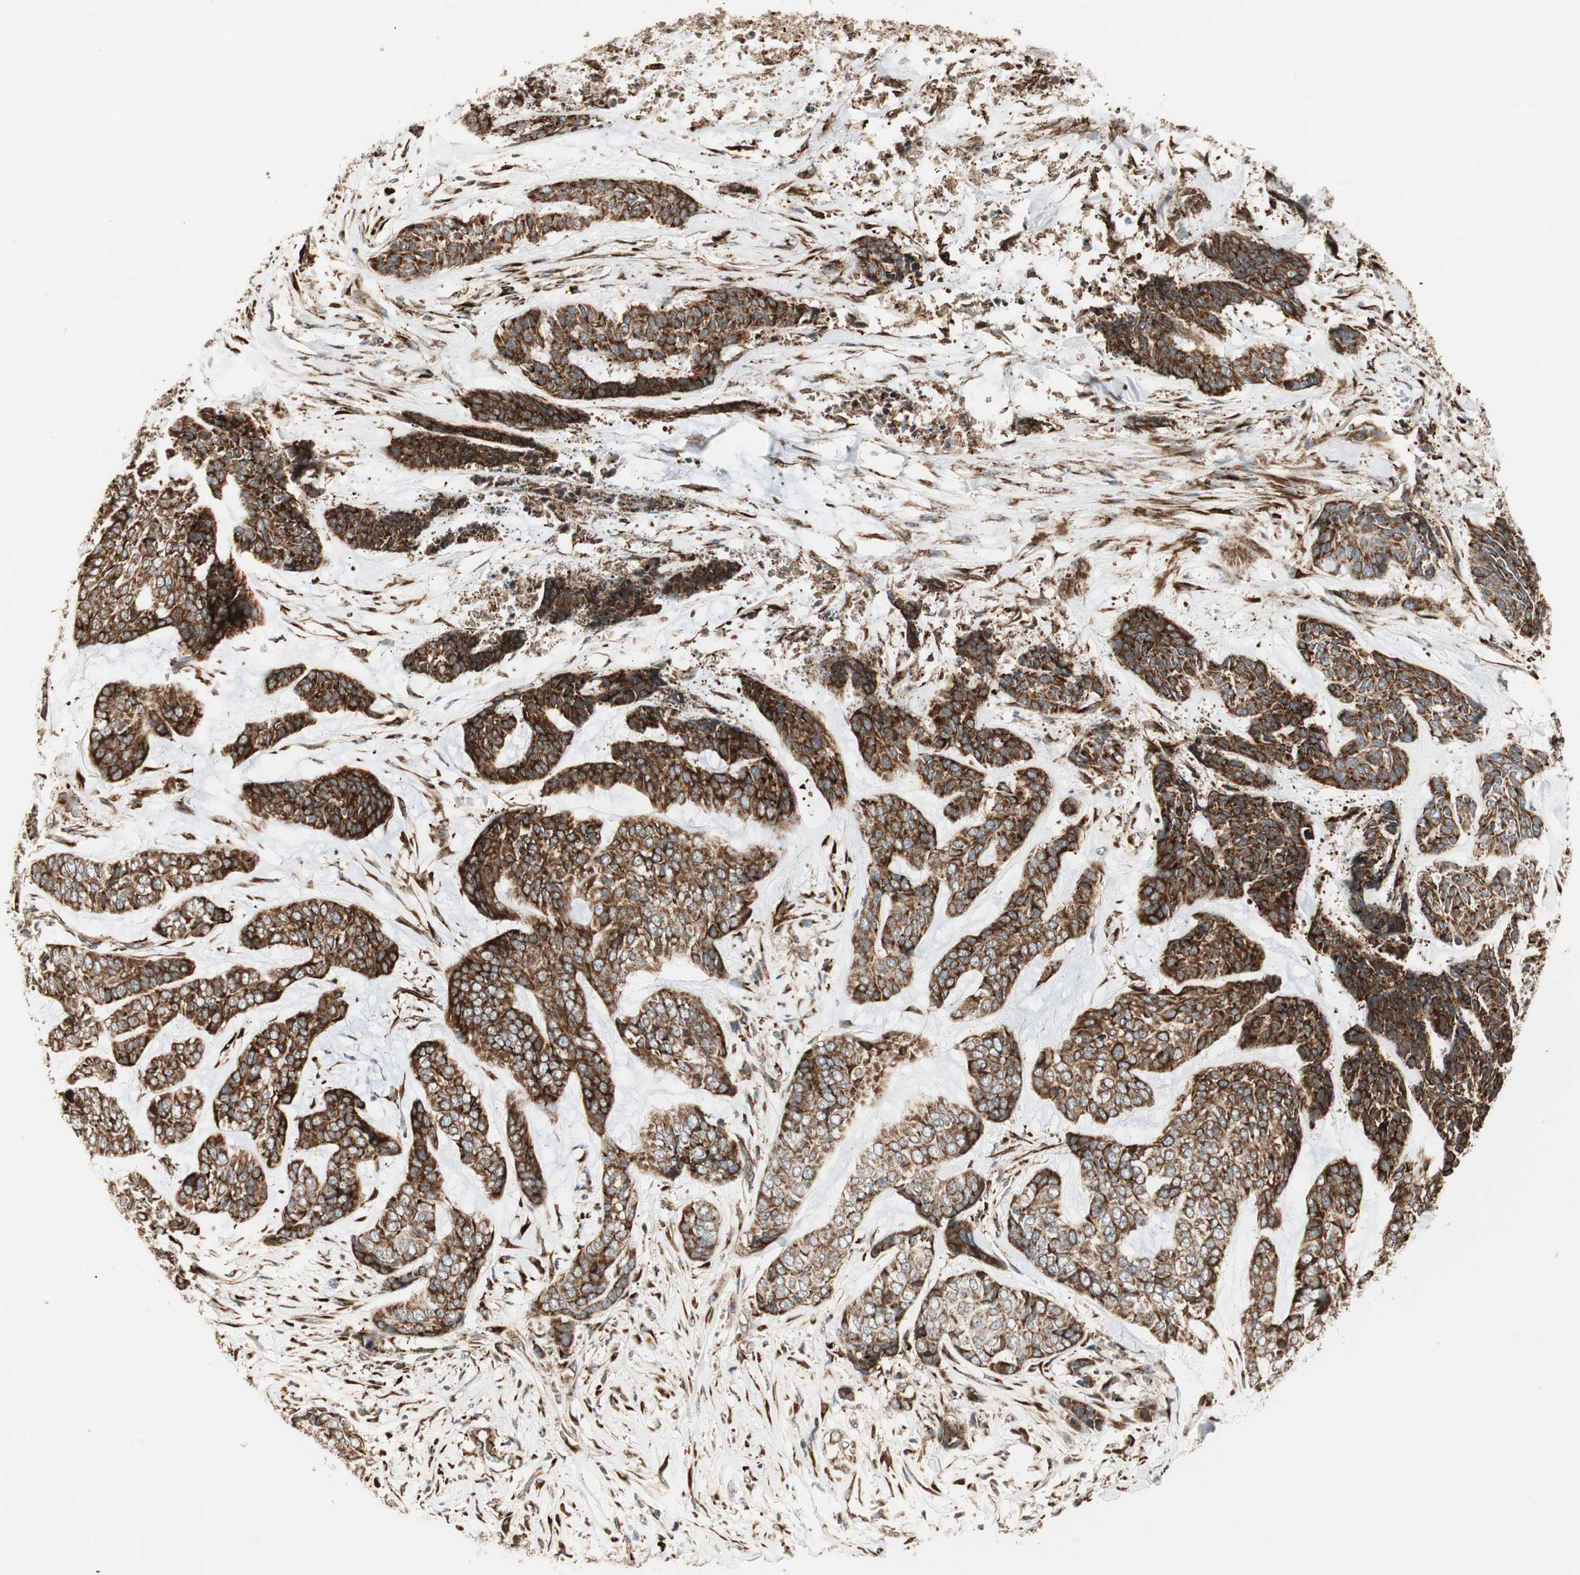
{"staining": {"intensity": "strong", "quantity": ">75%", "location": "cytoplasmic/membranous"}, "tissue": "skin cancer", "cell_type": "Tumor cells", "image_type": "cancer", "snomed": [{"axis": "morphology", "description": "Basal cell carcinoma"}, {"axis": "topography", "description": "Skin"}], "caption": "A brown stain labels strong cytoplasmic/membranous staining of a protein in human skin cancer tumor cells.", "gene": "P4HA1", "patient": {"sex": "female", "age": 64}}